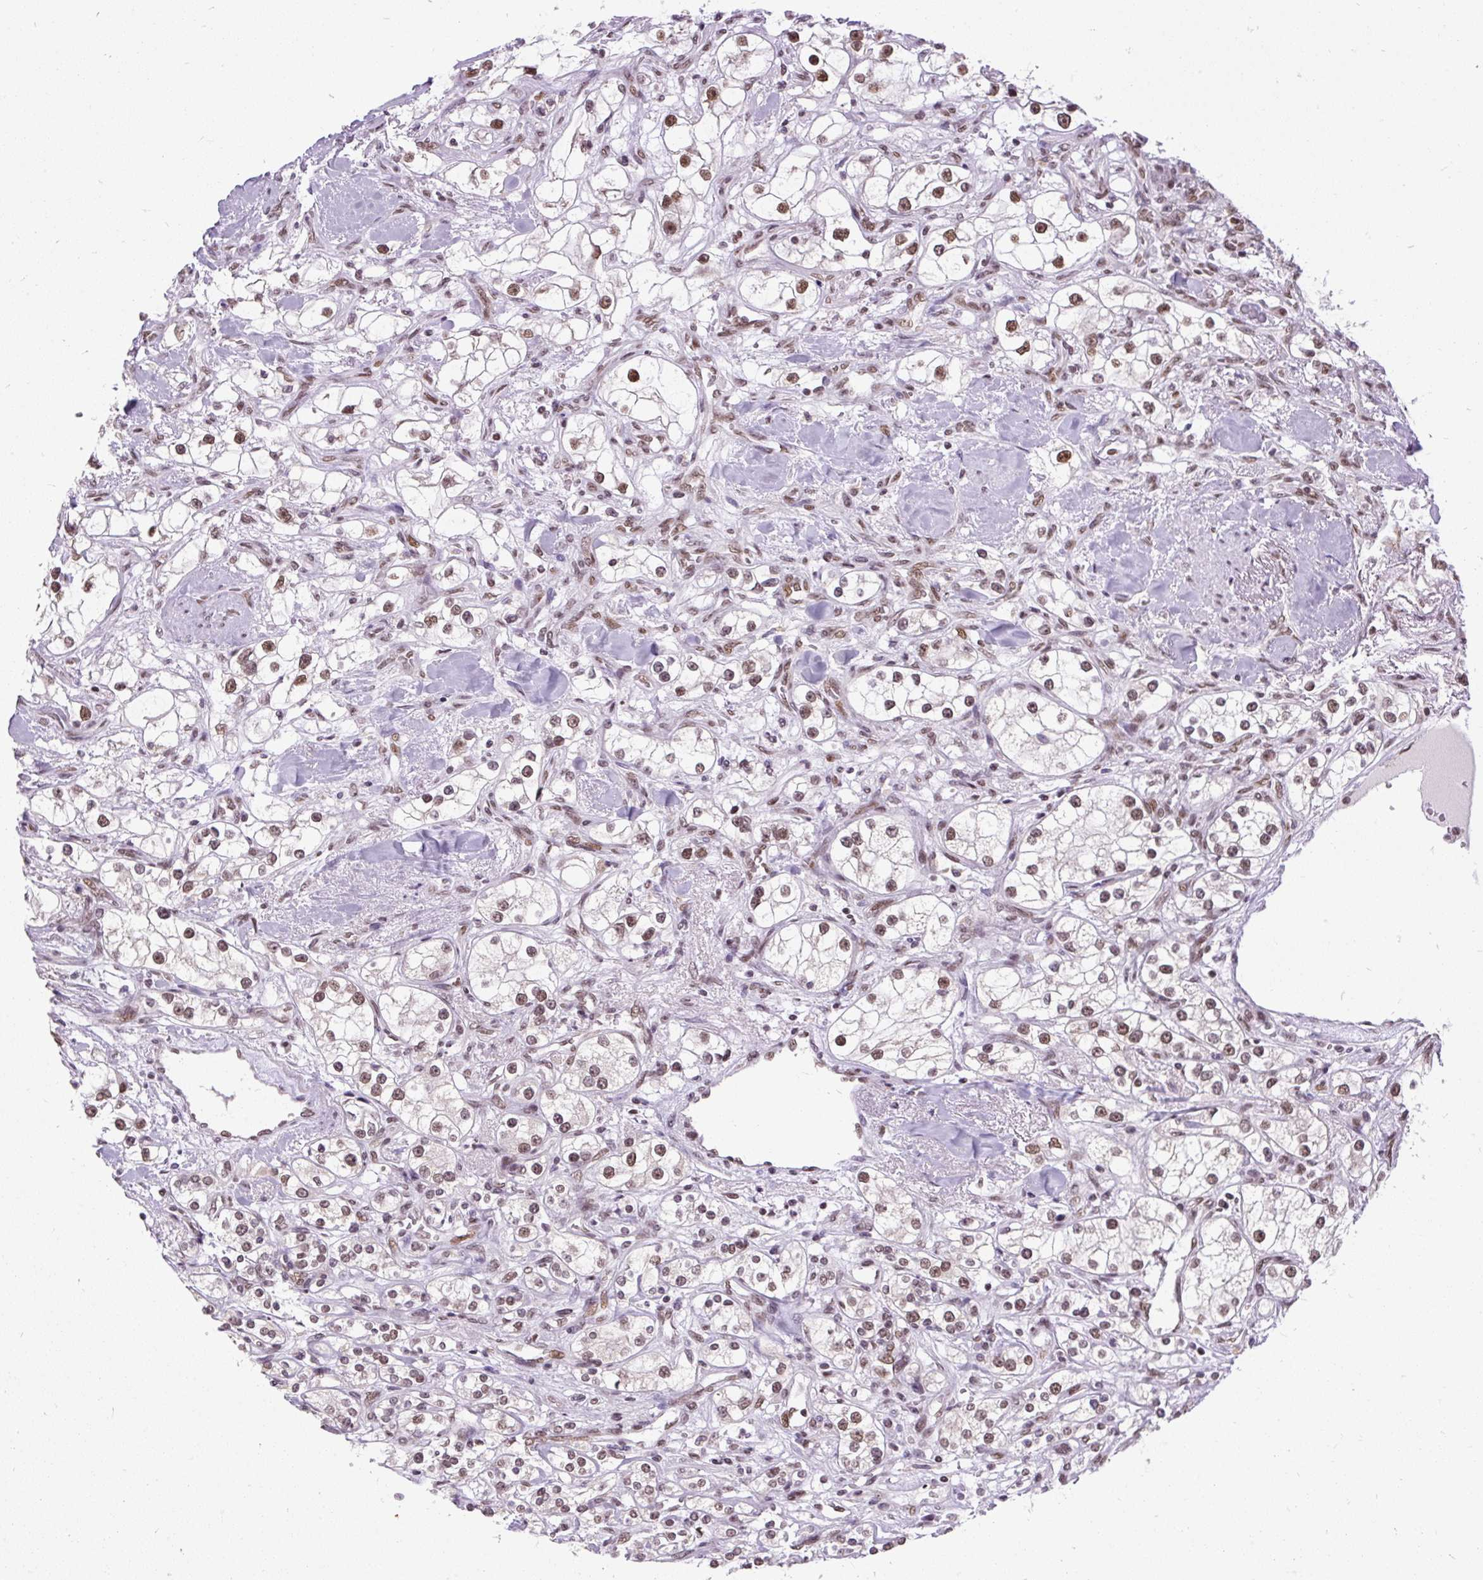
{"staining": {"intensity": "moderate", "quantity": ">75%", "location": "nuclear"}, "tissue": "renal cancer", "cell_type": "Tumor cells", "image_type": "cancer", "snomed": [{"axis": "morphology", "description": "Adenocarcinoma, NOS"}, {"axis": "topography", "description": "Kidney"}], "caption": "A brown stain shows moderate nuclear positivity of a protein in human renal cancer tumor cells.", "gene": "ZNF672", "patient": {"sex": "male", "age": 77}}